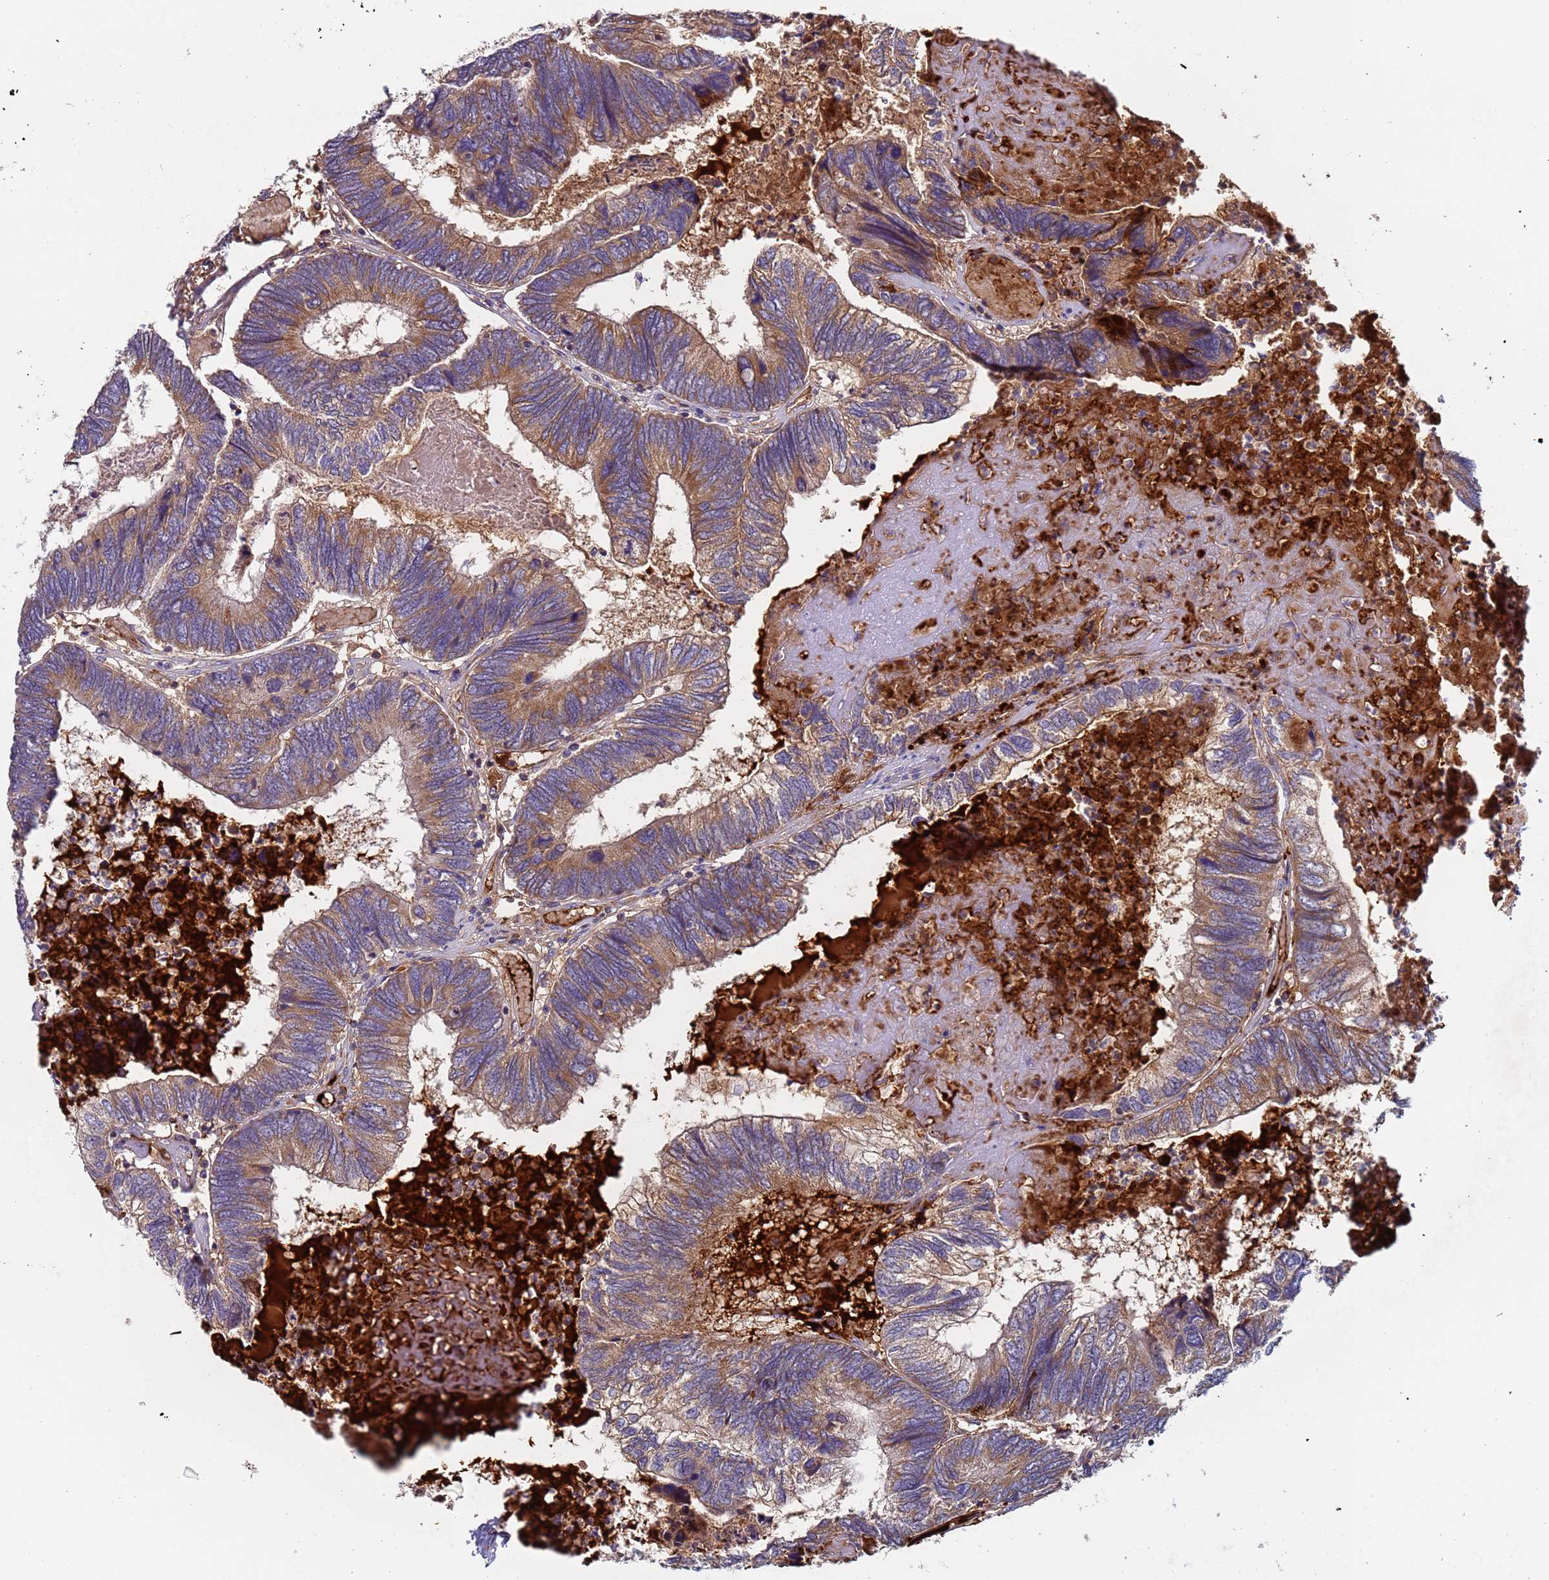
{"staining": {"intensity": "moderate", "quantity": ">75%", "location": "cytoplasmic/membranous"}, "tissue": "colorectal cancer", "cell_type": "Tumor cells", "image_type": "cancer", "snomed": [{"axis": "morphology", "description": "Adenocarcinoma, NOS"}, {"axis": "topography", "description": "Colon"}], "caption": "An image of human colorectal cancer stained for a protein reveals moderate cytoplasmic/membranous brown staining in tumor cells. (Brightfield microscopy of DAB IHC at high magnification).", "gene": "TMEM126A", "patient": {"sex": "female", "age": 67}}